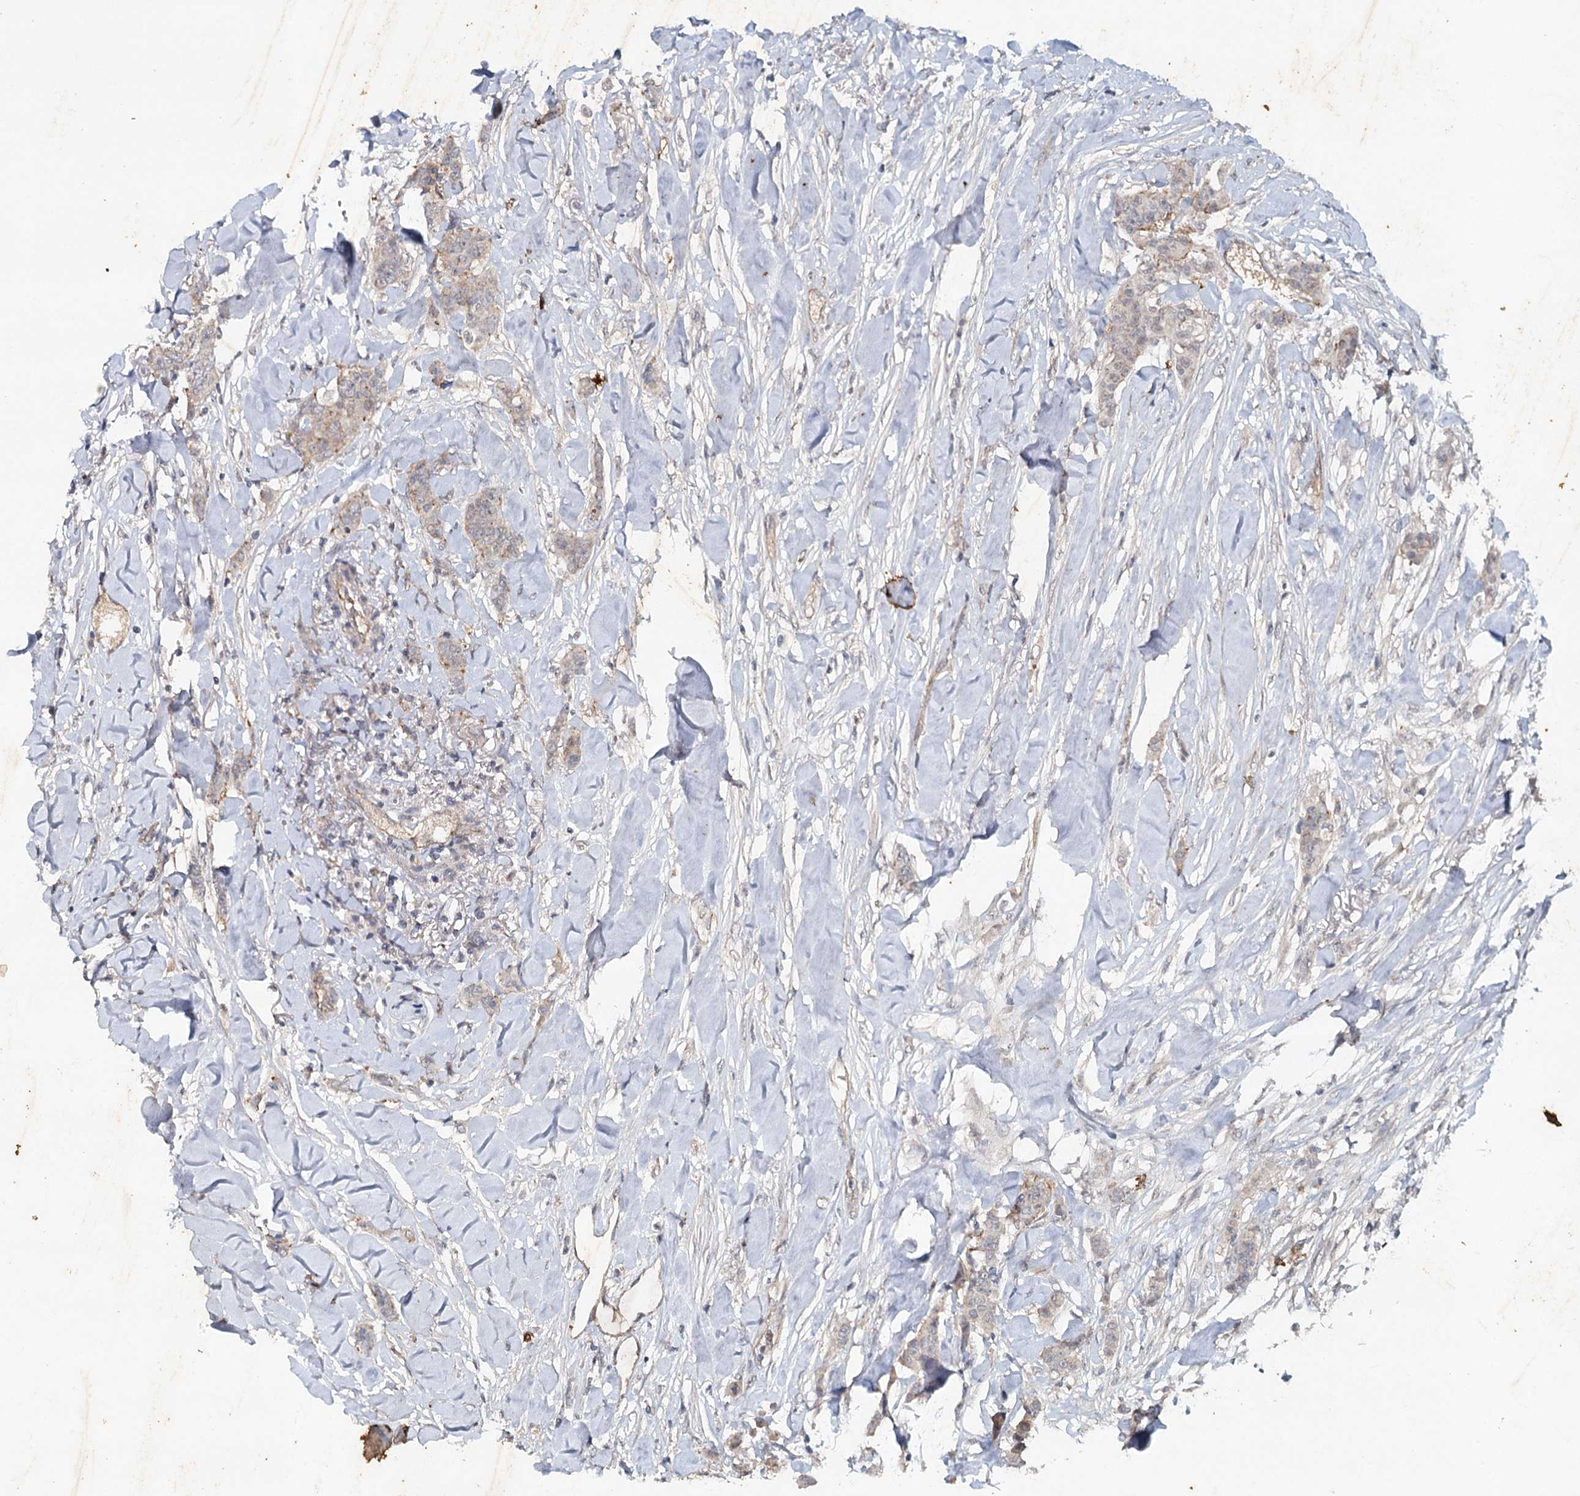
{"staining": {"intensity": "weak", "quantity": "<25%", "location": "cytoplasmic/membranous"}, "tissue": "breast cancer", "cell_type": "Tumor cells", "image_type": "cancer", "snomed": [{"axis": "morphology", "description": "Duct carcinoma"}, {"axis": "topography", "description": "Breast"}], "caption": "Photomicrograph shows no protein staining in tumor cells of breast intraductal carcinoma tissue.", "gene": "SYNPO", "patient": {"sex": "female", "age": 40}}